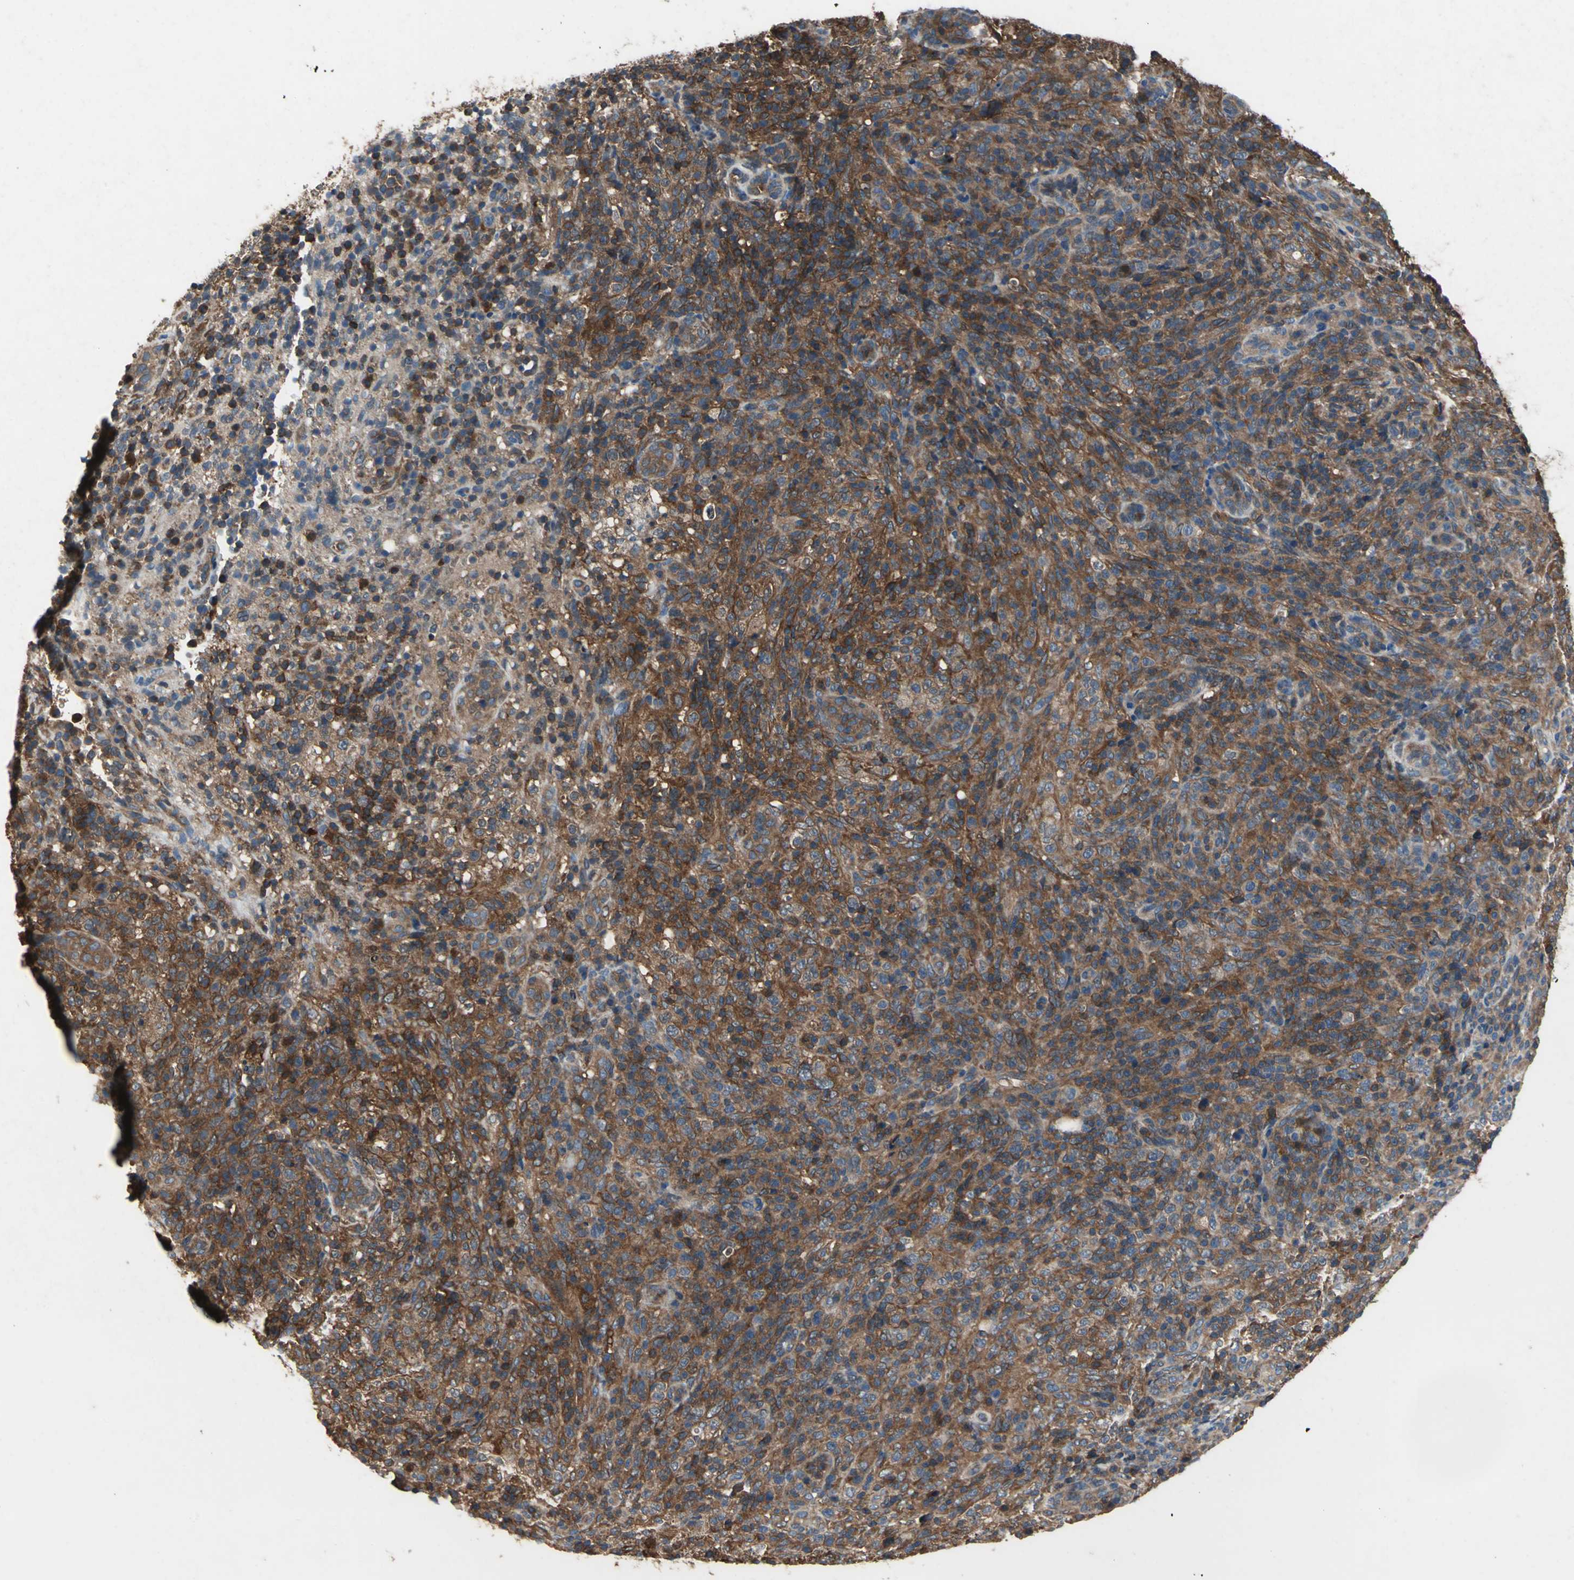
{"staining": {"intensity": "strong", "quantity": ">75%", "location": "cytoplasmic/membranous"}, "tissue": "lymphoma", "cell_type": "Tumor cells", "image_type": "cancer", "snomed": [{"axis": "morphology", "description": "Malignant lymphoma, non-Hodgkin's type, High grade"}, {"axis": "topography", "description": "Lymph node"}], "caption": "This is an image of immunohistochemistry staining of high-grade malignant lymphoma, non-Hodgkin's type, which shows strong staining in the cytoplasmic/membranous of tumor cells.", "gene": "CAPN1", "patient": {"sex": "female", "age": 76}}